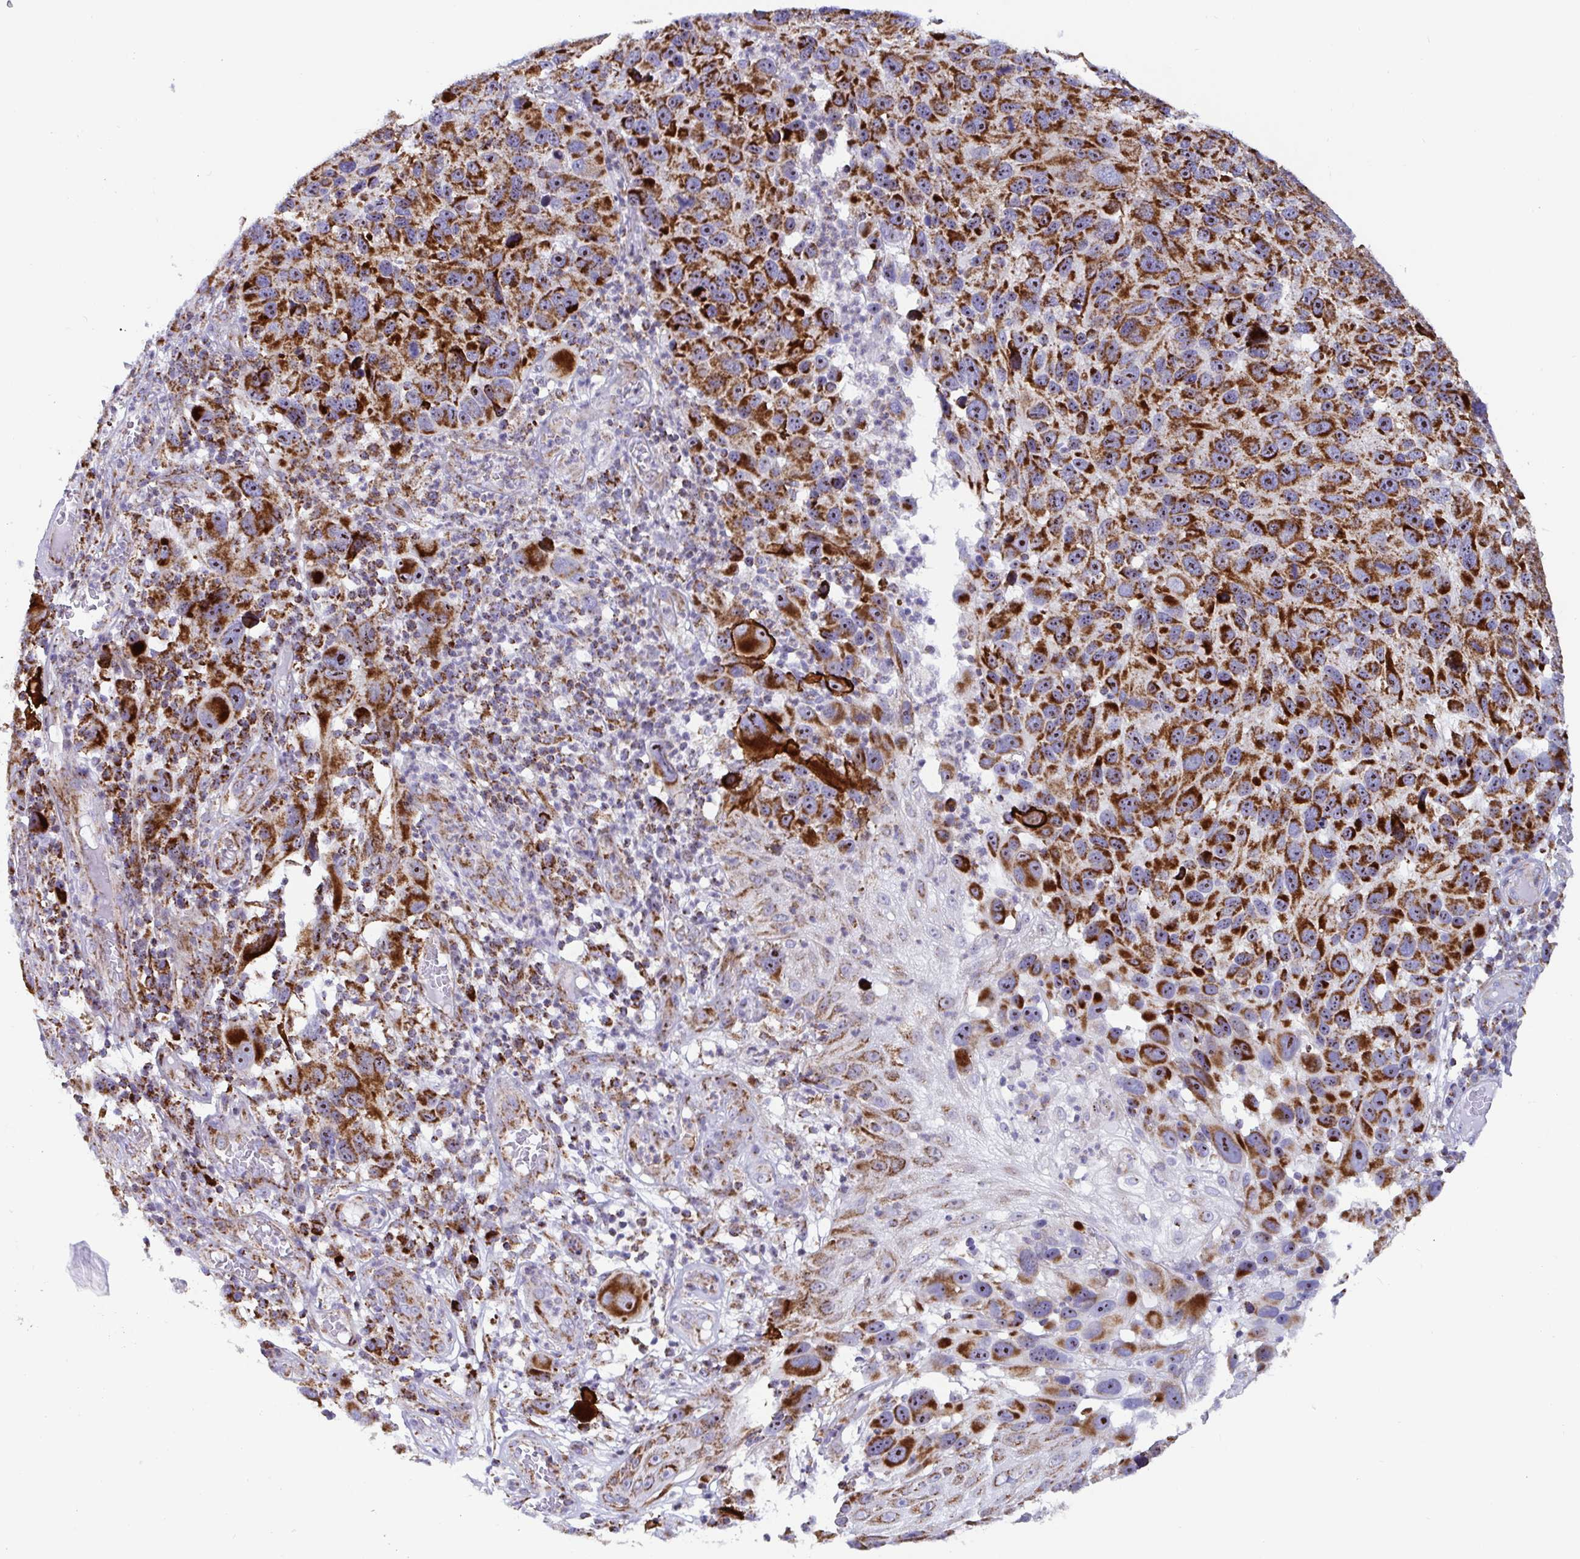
{"staining": {"intensity": "strong", "quantity": ">75%", "location": "cytoplasmic/membranous"}, "tissue": "melanoma", "cell_type": "Tumor cells", "image_type": "cancer", "snomed": [{"axis": "morphology", "description": "Malignant melanoma, NOS"}, {"axis": "topography", "description": "Skin"}], "caption": "An immunohistochemistry photomicrograph of tumor tissue is shown. Protein staining in brown labels strong cytoplasmic/membranous positivity in malignant melanoma within tumor cells. Nuclei are stained in blue.", "gene": "ATP5MJ", "patient": {"sex": "male", "age": 53}}